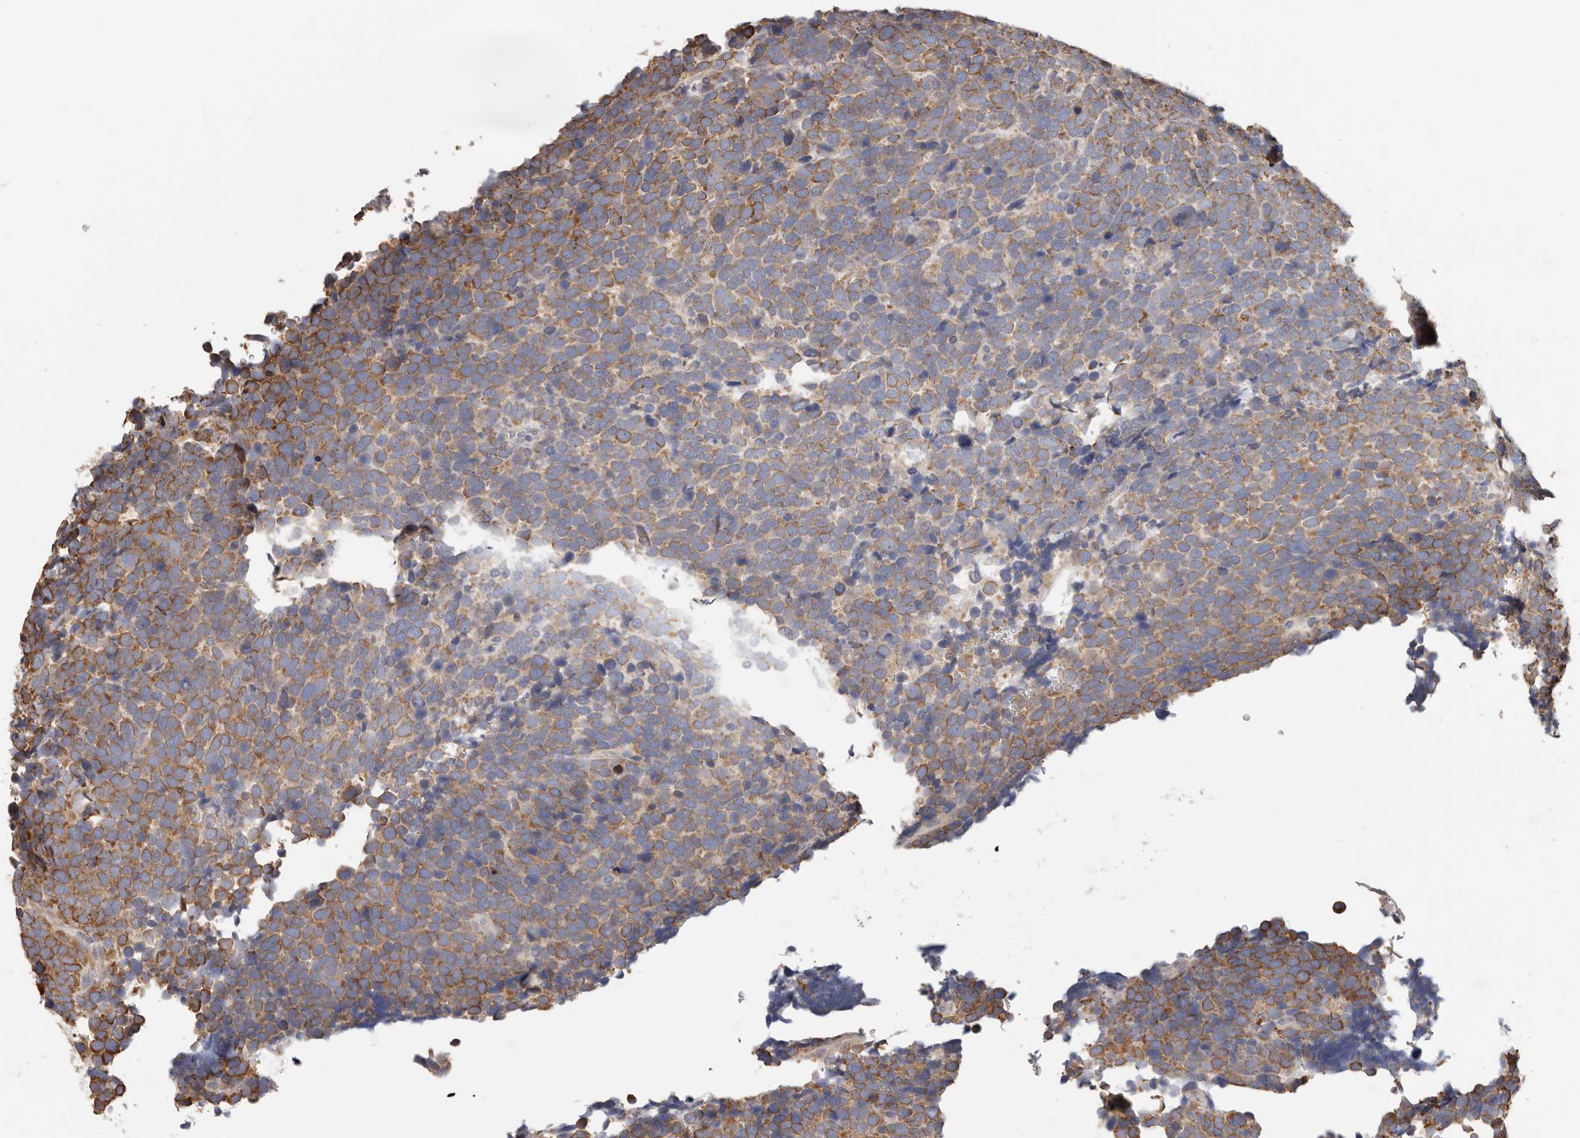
{"staining": {"intensity": "moderate", "quantity": ">75%", "location": "cytoplasmic/membranous"}, "tissue": "urothelial cancer", "cell_type": "Tumor cells", "image_type": "cancer", "snomed": [{"axis": "morphology", "description": "Urothelial carcinoma, High grade"}, {"axis": "topography", "description": "Urinary bladder"}], "caption": "Urothelial carcinoma (high-grade) stained with DAB IHC reveals medium levels of moderate cytoplasmic/membranous positivity in approximately >75% of tumor cells.", "gene": "AFDN", "patient": {"sex": "female", "age": 82}}